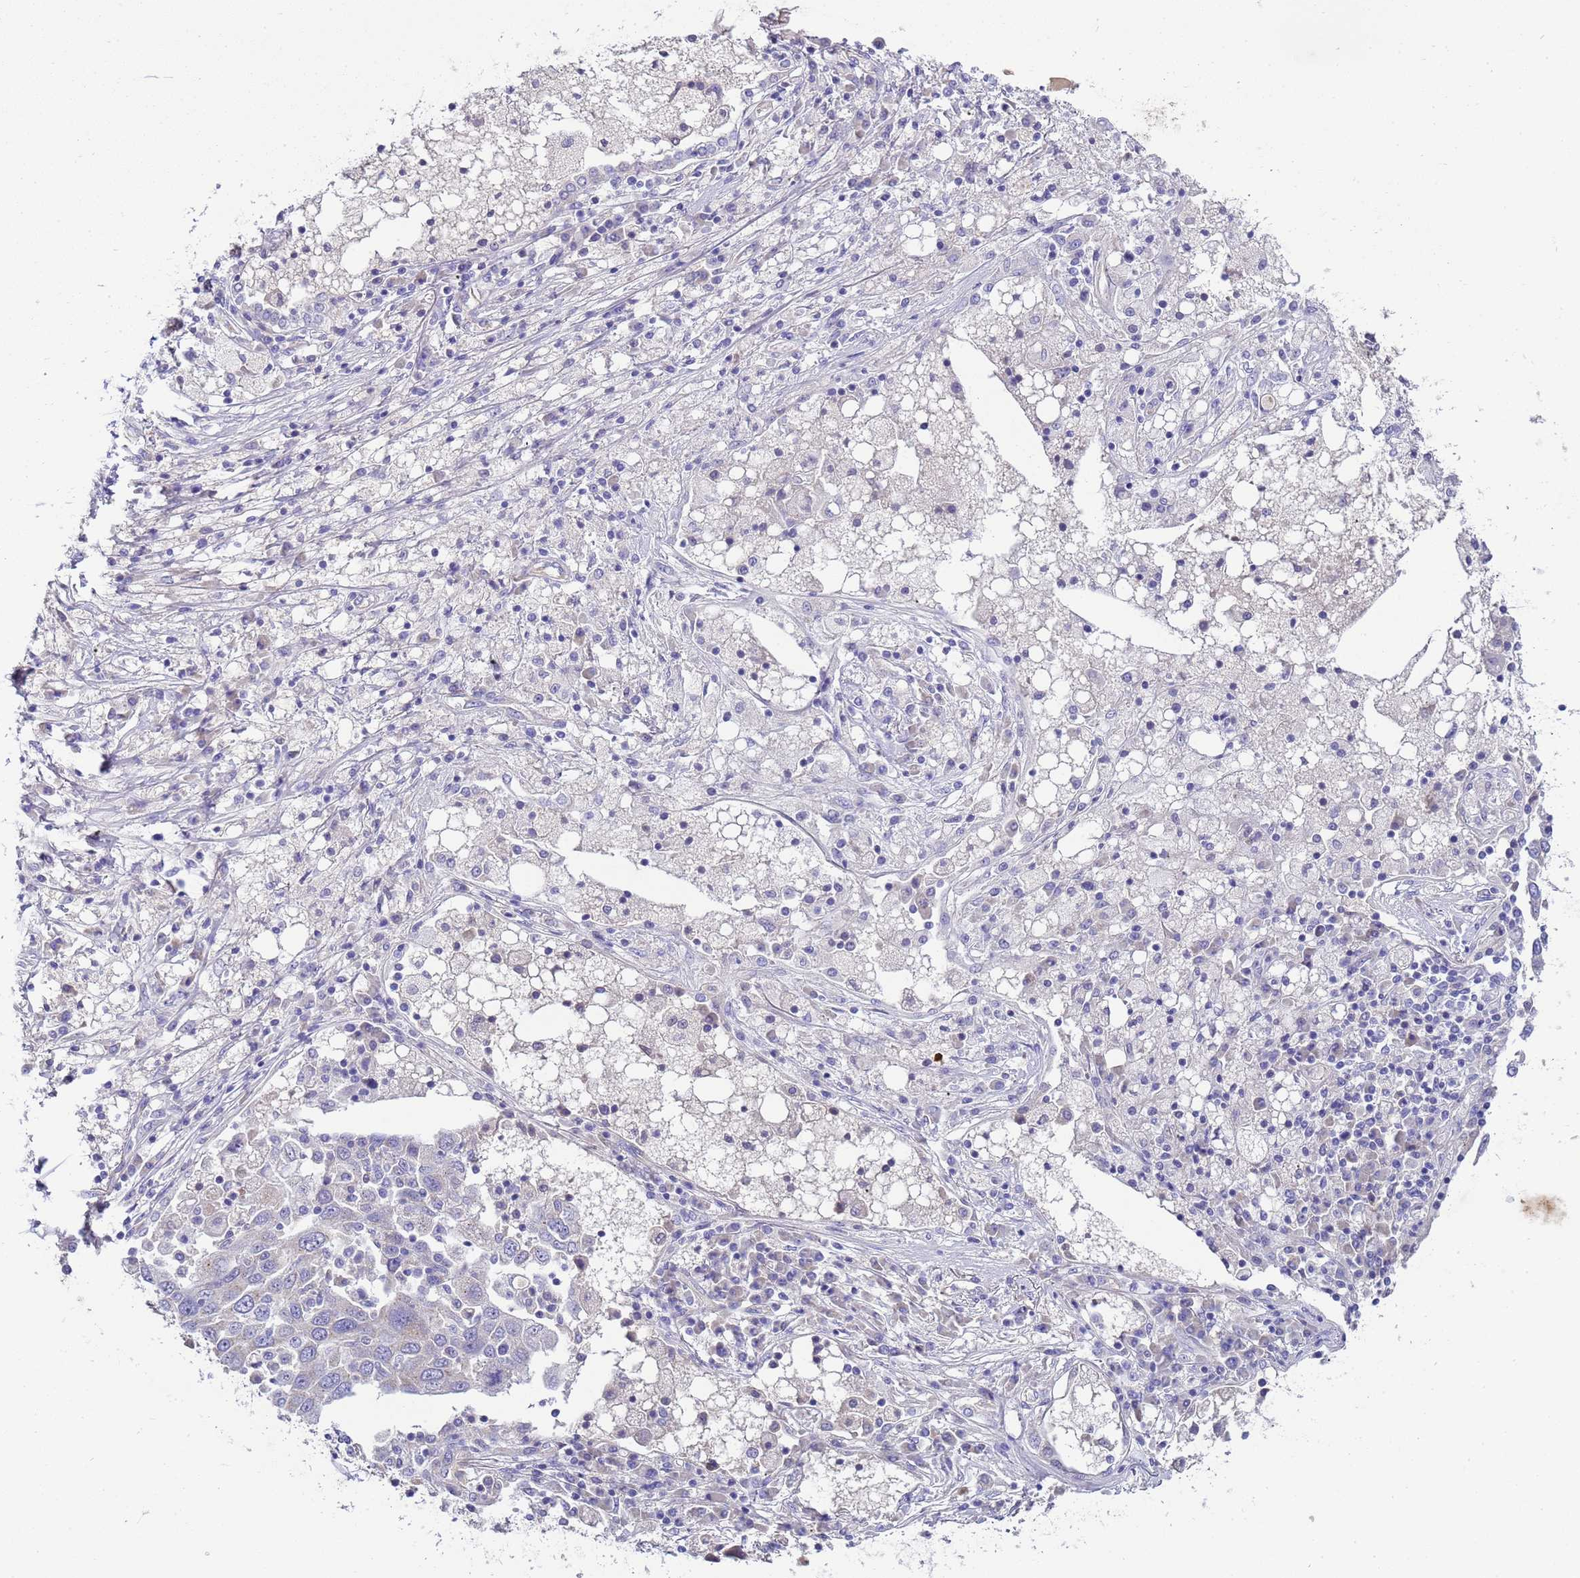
{"staining": {"intensity": "negative", "quantity": "none", "location": "none"}, "tissue": "lung cancer", "cell_type": "Tumor cells", "image_type": "cancer", "snomed": [{"axis": "morphology", "description": "Squamous cell carcinoma, NOS"}, {"axis": "topography", "description": "Lung"}], "caption": "High power microscopy histopathology image of an IHC photomicrograph of squamous cell carcinoma (lung), revealing no significant positivity in tumor cells. Brightfield microscopy of immunohistochemistry (IHC) stained with DAB (3,3'-diaminobenzidine) (brown) and hematoxylin (blue), captured at high magnification.", "gene": "RIPPLY2", "patient": {"sex": "male", "age": 65}}